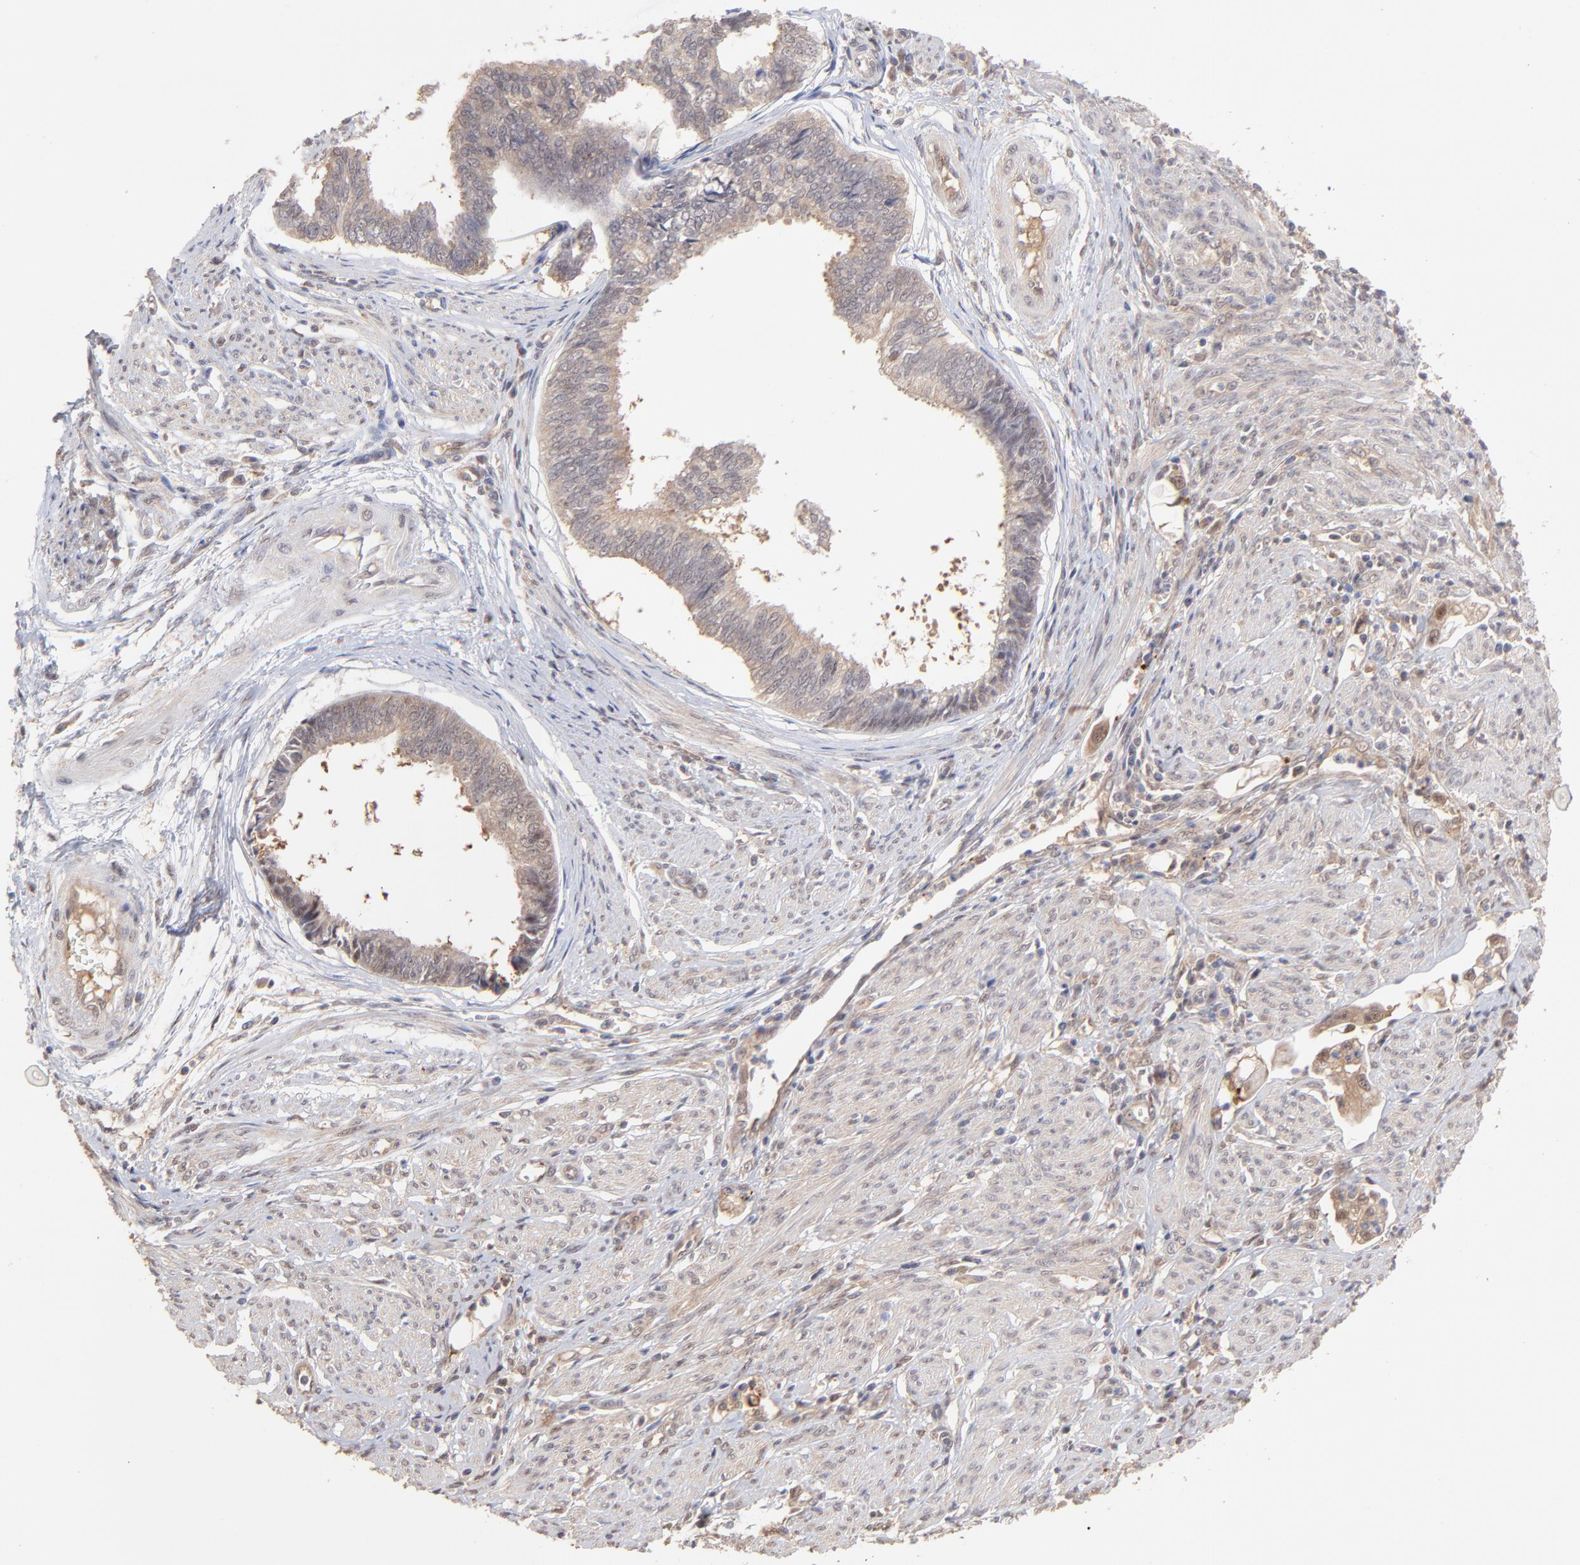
{"staining": {"intensity": "weak", "quantity": ">75%", "location": "cytoplasmic/membranous,nuclear"}, "tissue": "endometrial cancer", "cell_type": "Tumor cells", "image_type": "cancer", "snomed": [{"axis": "morphology", "description": "Adenocarcinoma, NOS"}, {"axis": "topography", "description": "Endometrium"}], "caption": "This photomicrograph reveals immunohistochemistry (IHC) staining of endometrial adenocarcinoma, with low weak cytoplasmic/membranous and nuclear positivity in about >75% of tumor cells.", "gene": "PSMD14", "patient": {"sex": "female", "age": 75}}